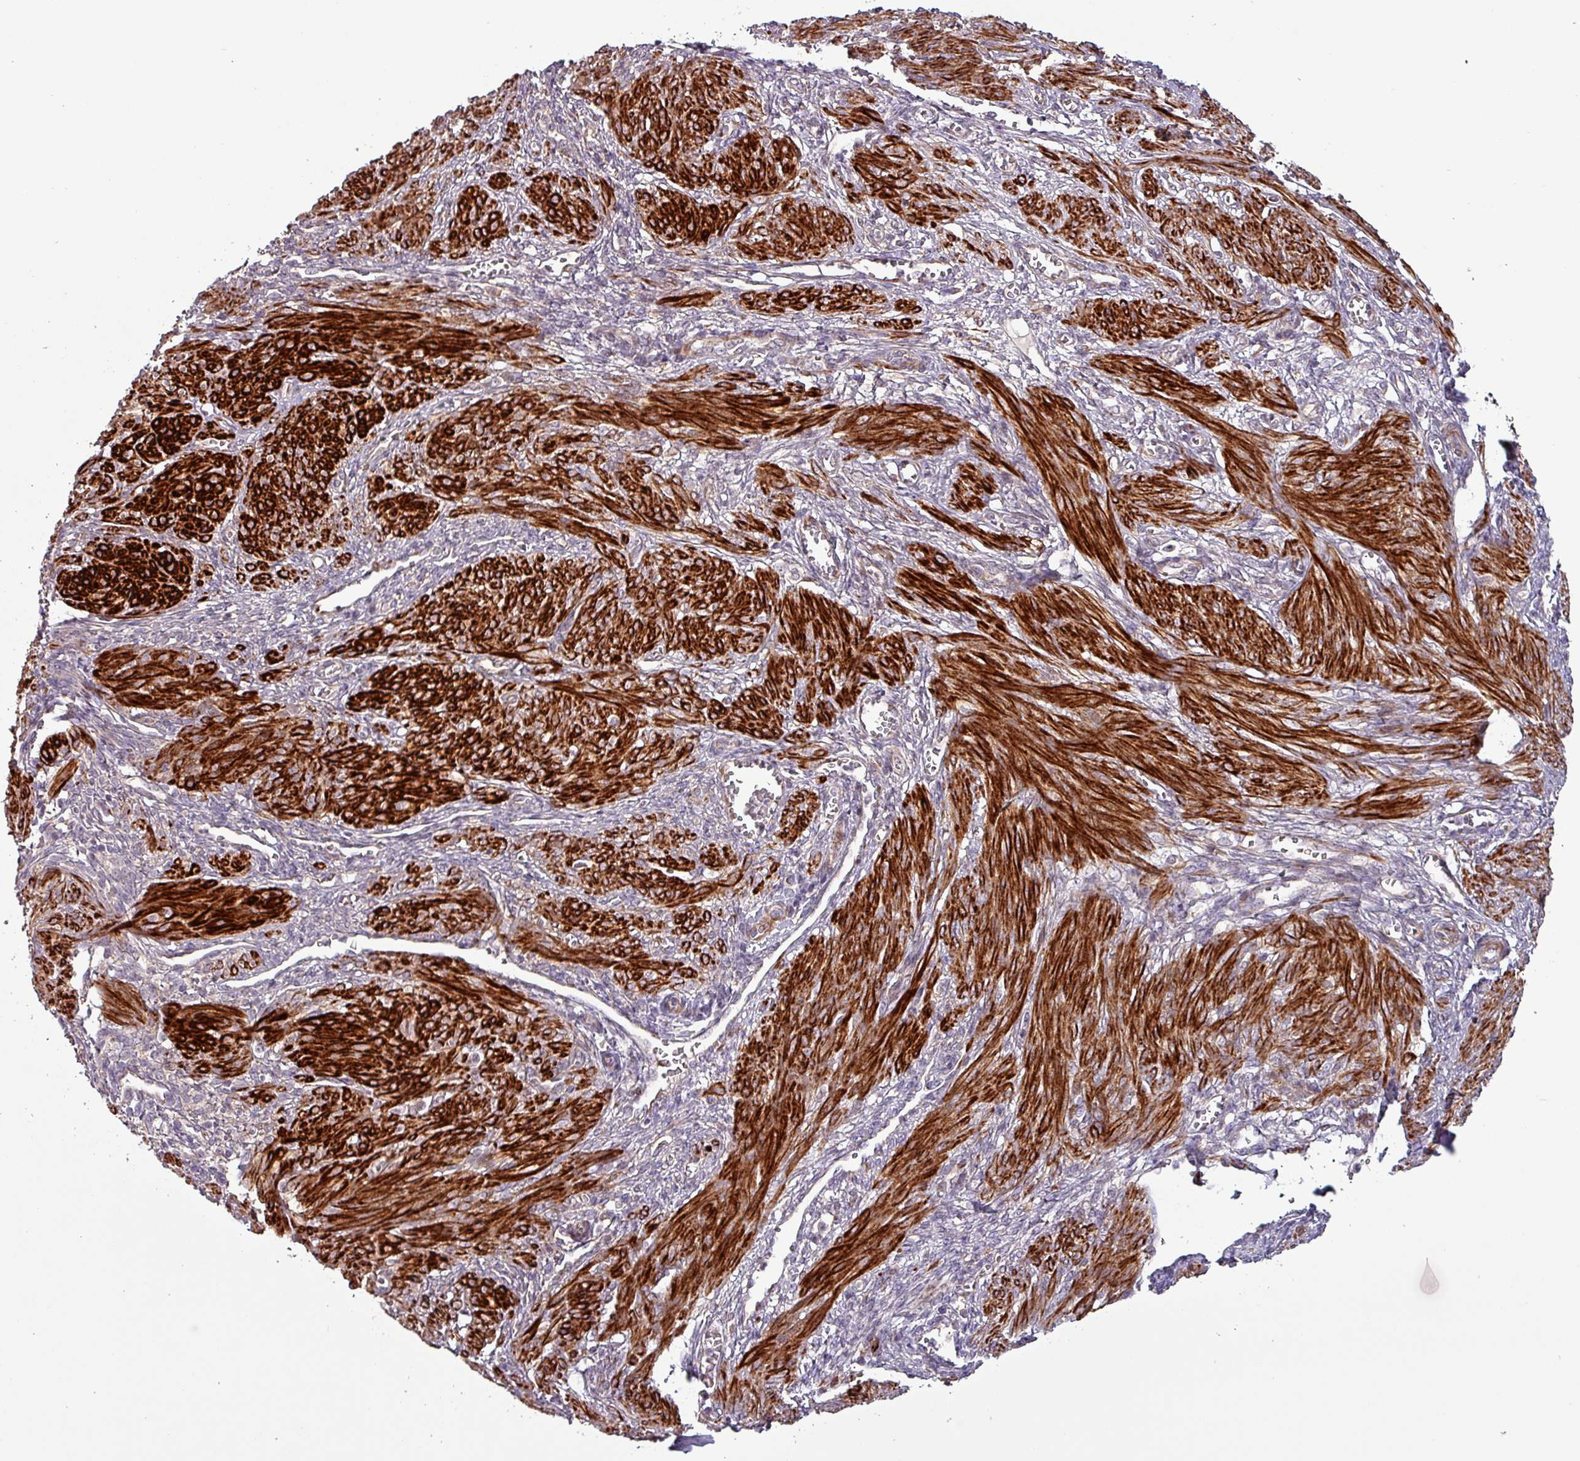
{"staining": {"intensity": "strong", "quantity": ">75%", "location": "cytoplasmic/membranous"}, "tissue": "smooth muscle", "cell_type": "Smooth muscle cells", "image_type": "normal", "snomed": [{"axis": "morphology", "description": "Normal tissue, NOS"}, {"axis": "topography", "description": "Smooth muscle"}], "caption": "IHC image of benign smooth muscle stained for a protein (brown), which displays high levels of strong cytoplasmic/membranous positivity in approximately >75% of smooth muscle cells.", "gene": "TPRA1", "patient": {"sex": "female", "age": 39}}